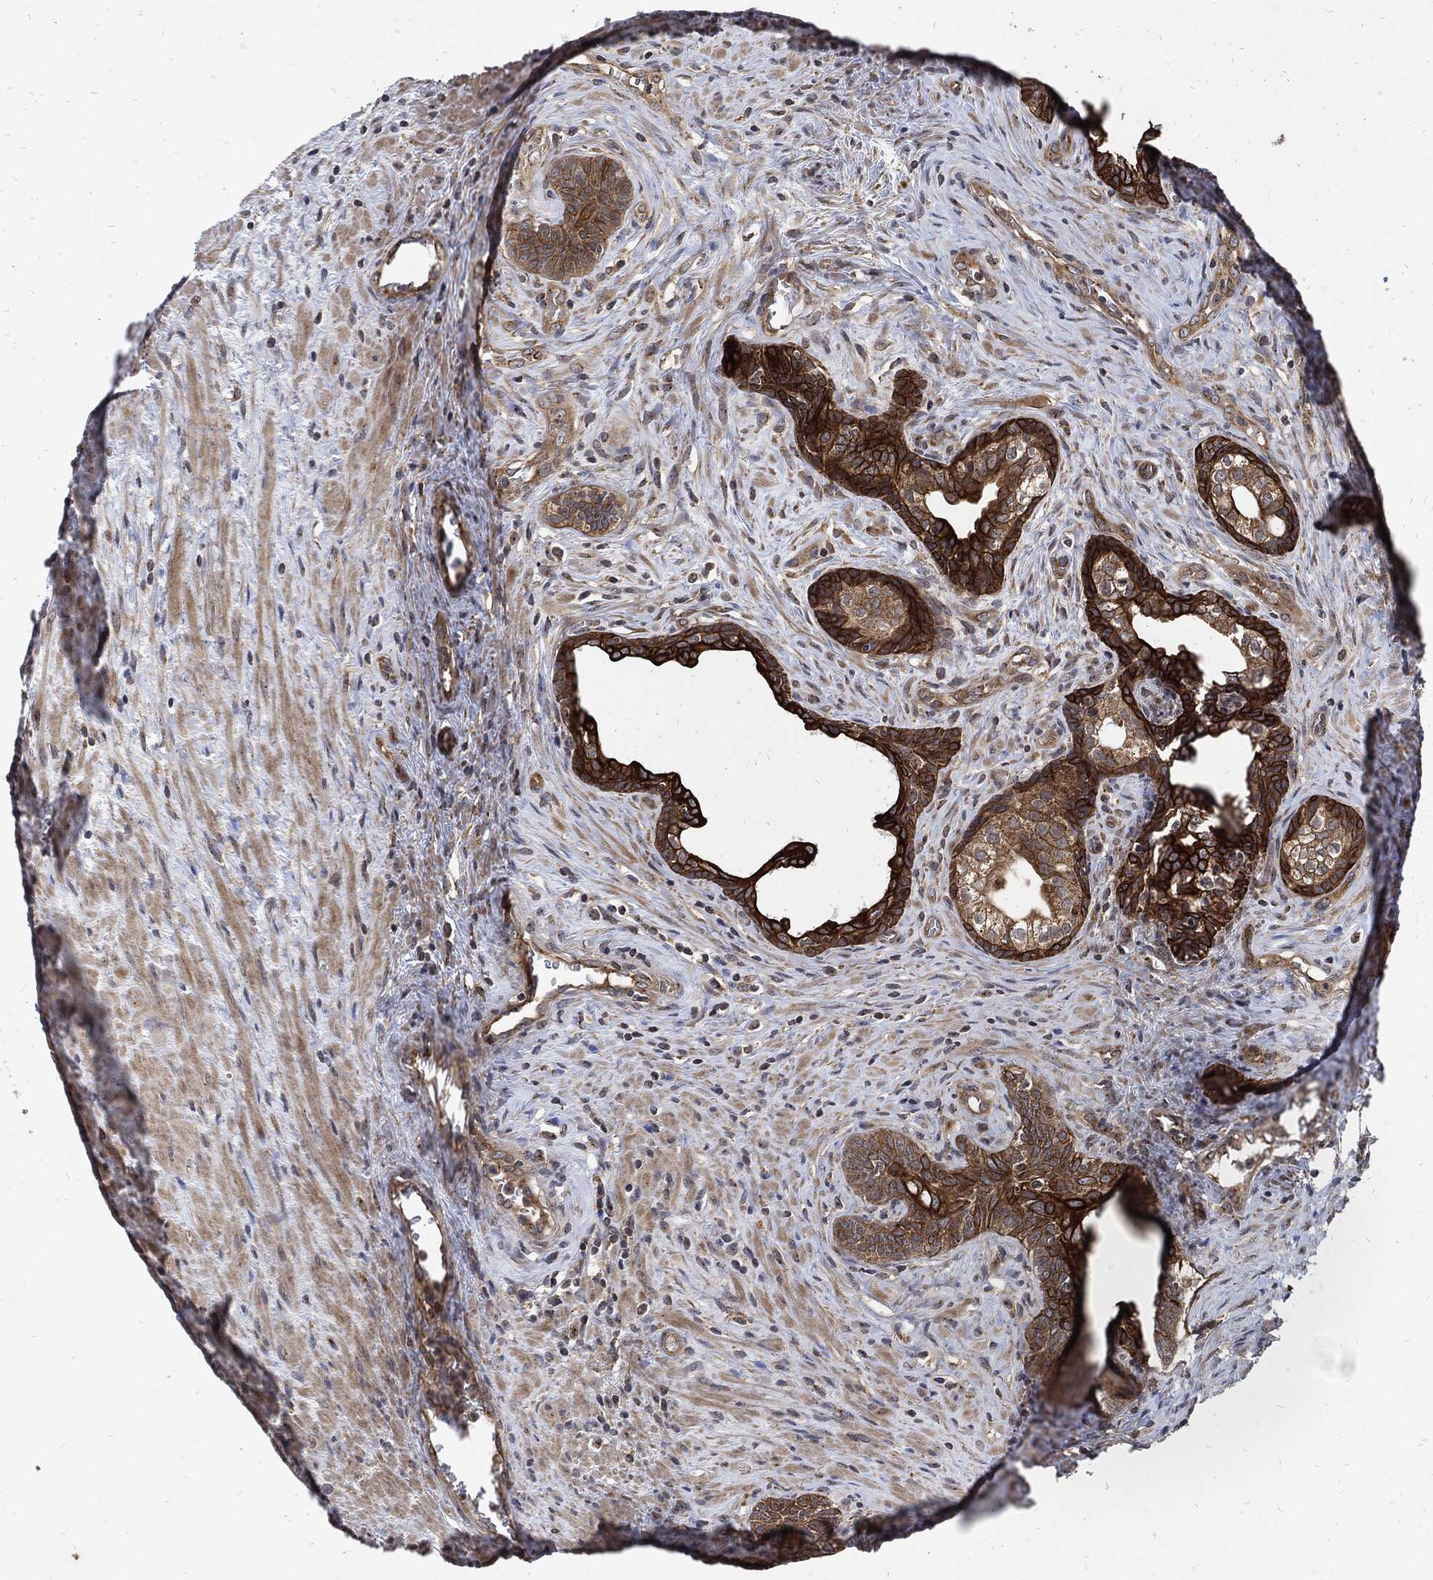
{"staining": {"intensity": "strong", "quantity": ">75%", "location": "cytoplasmic/membranous"}, "tissue": "prostate cancer", "cell_type": "Tumor cells", "image_type": "cancer", "snomed": [{"axis": "morphology", "description": "Adenocarcinoma, NOS"}, {"axis": "morphology", "description": "Adenocarcinoma, High grade"}, {"axis": "topography", "description": "Prostate"}], "caption": "High-power microscopy captured an immunohistochemistry photomicrograph of prostate high-grade adenocarcinoma, revealing strong cytoplasmic/membranous positivity in about >75% of tumor cells. The protein is stained brown, and the nuclei are stained in blue (DAB (3,3'-diaminobenzidine) IHC with brightfield microscopy, high magnification).", "gene": "DCTN1", "patient": {"sex": "male", "age": 61}}